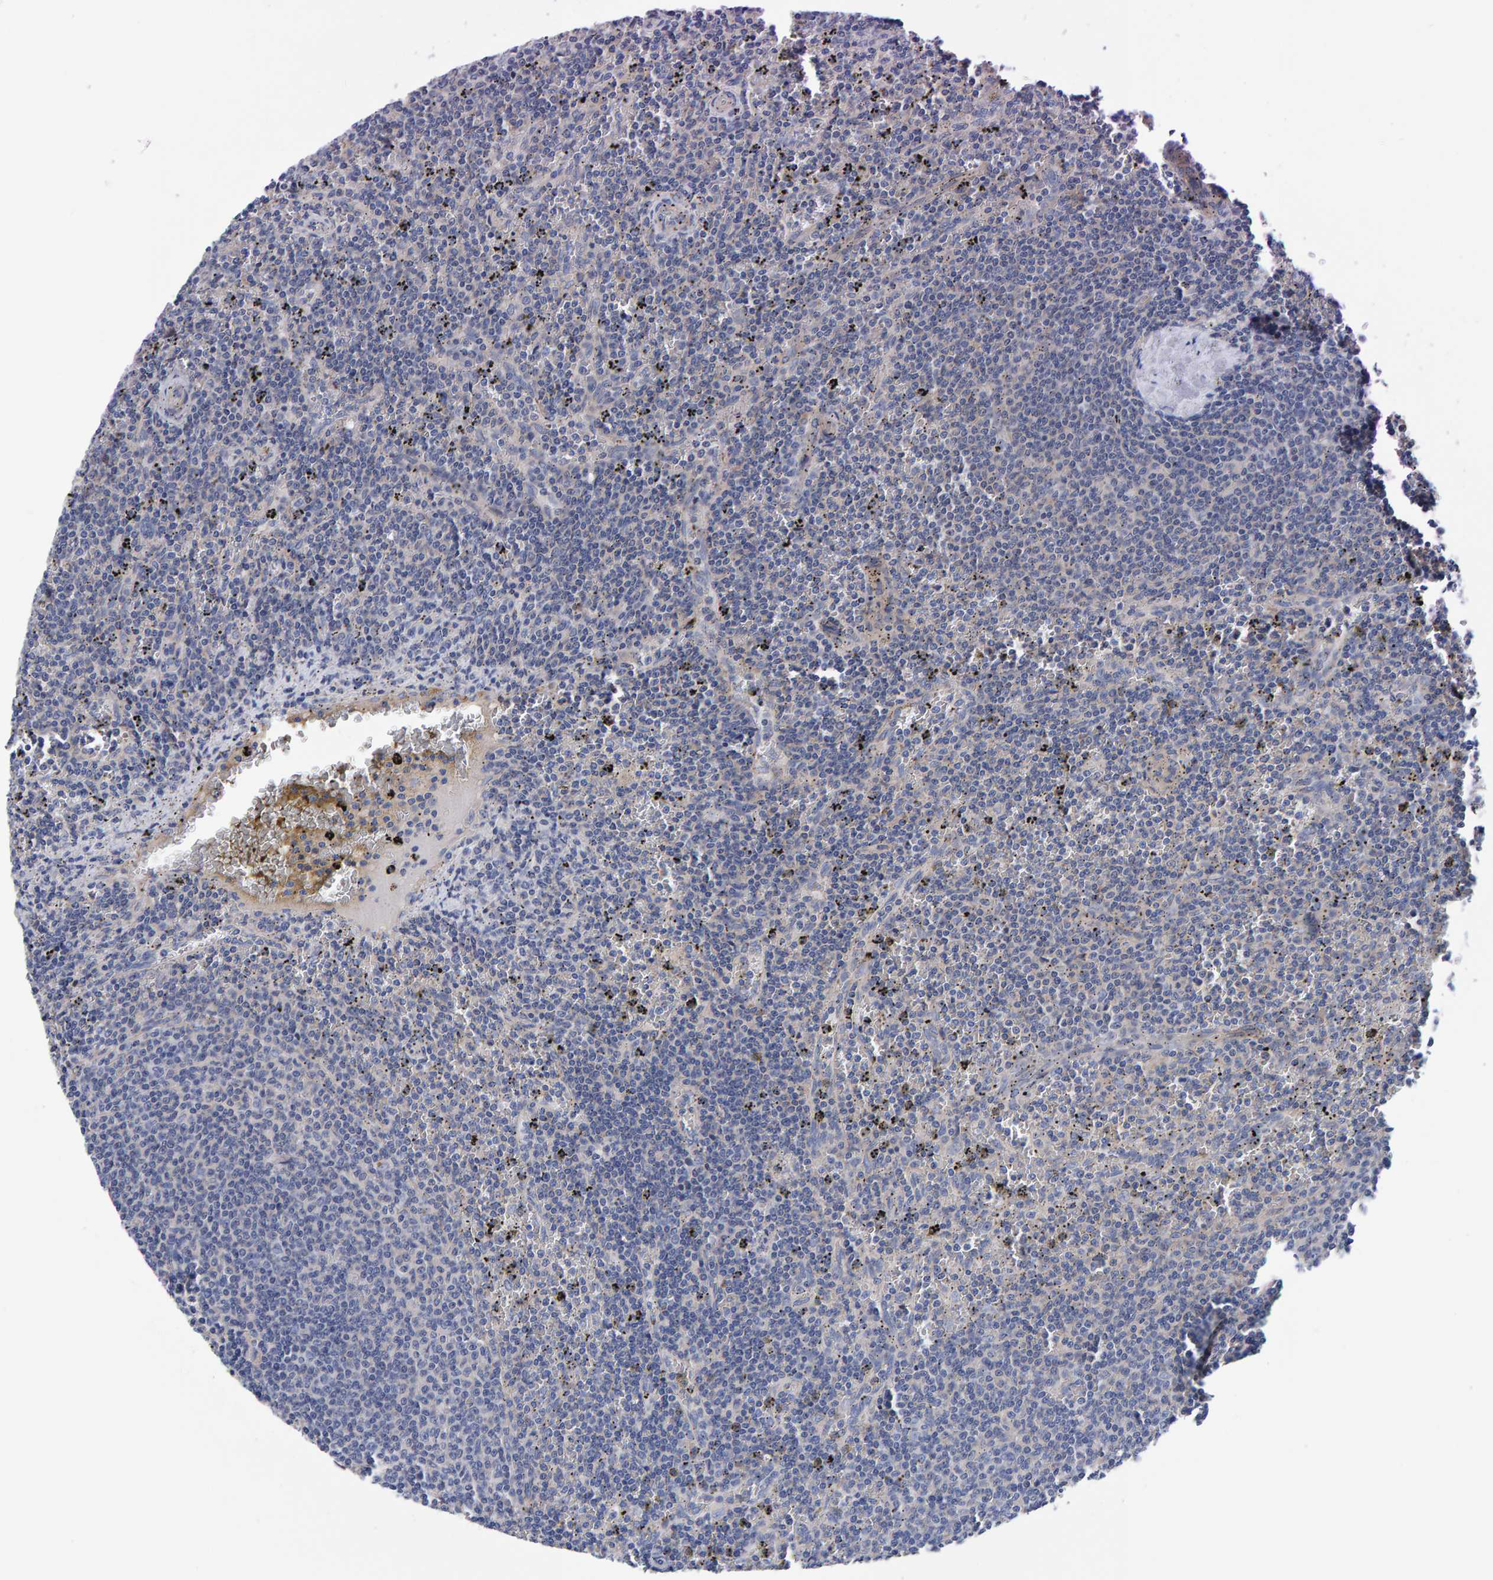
{"staining": {"intensity": "negative", "quantity": "none", "location": "none"}, "tissue": "lymphoma", "cell_type": "Tumor cells", "image_type": "cancer", "snomed": [{"axis": "morphology", "description": "Malignant lymphoma, non-Hodgkin's type, Low grade"}, {"axis": "topography", "description": "Spleen"}], "caption": "Protein analysis of lymphoma displays no significant expression in tumor cells.", "gene": "EFR3A", "patient": {"sex": "female", "age": 50}}